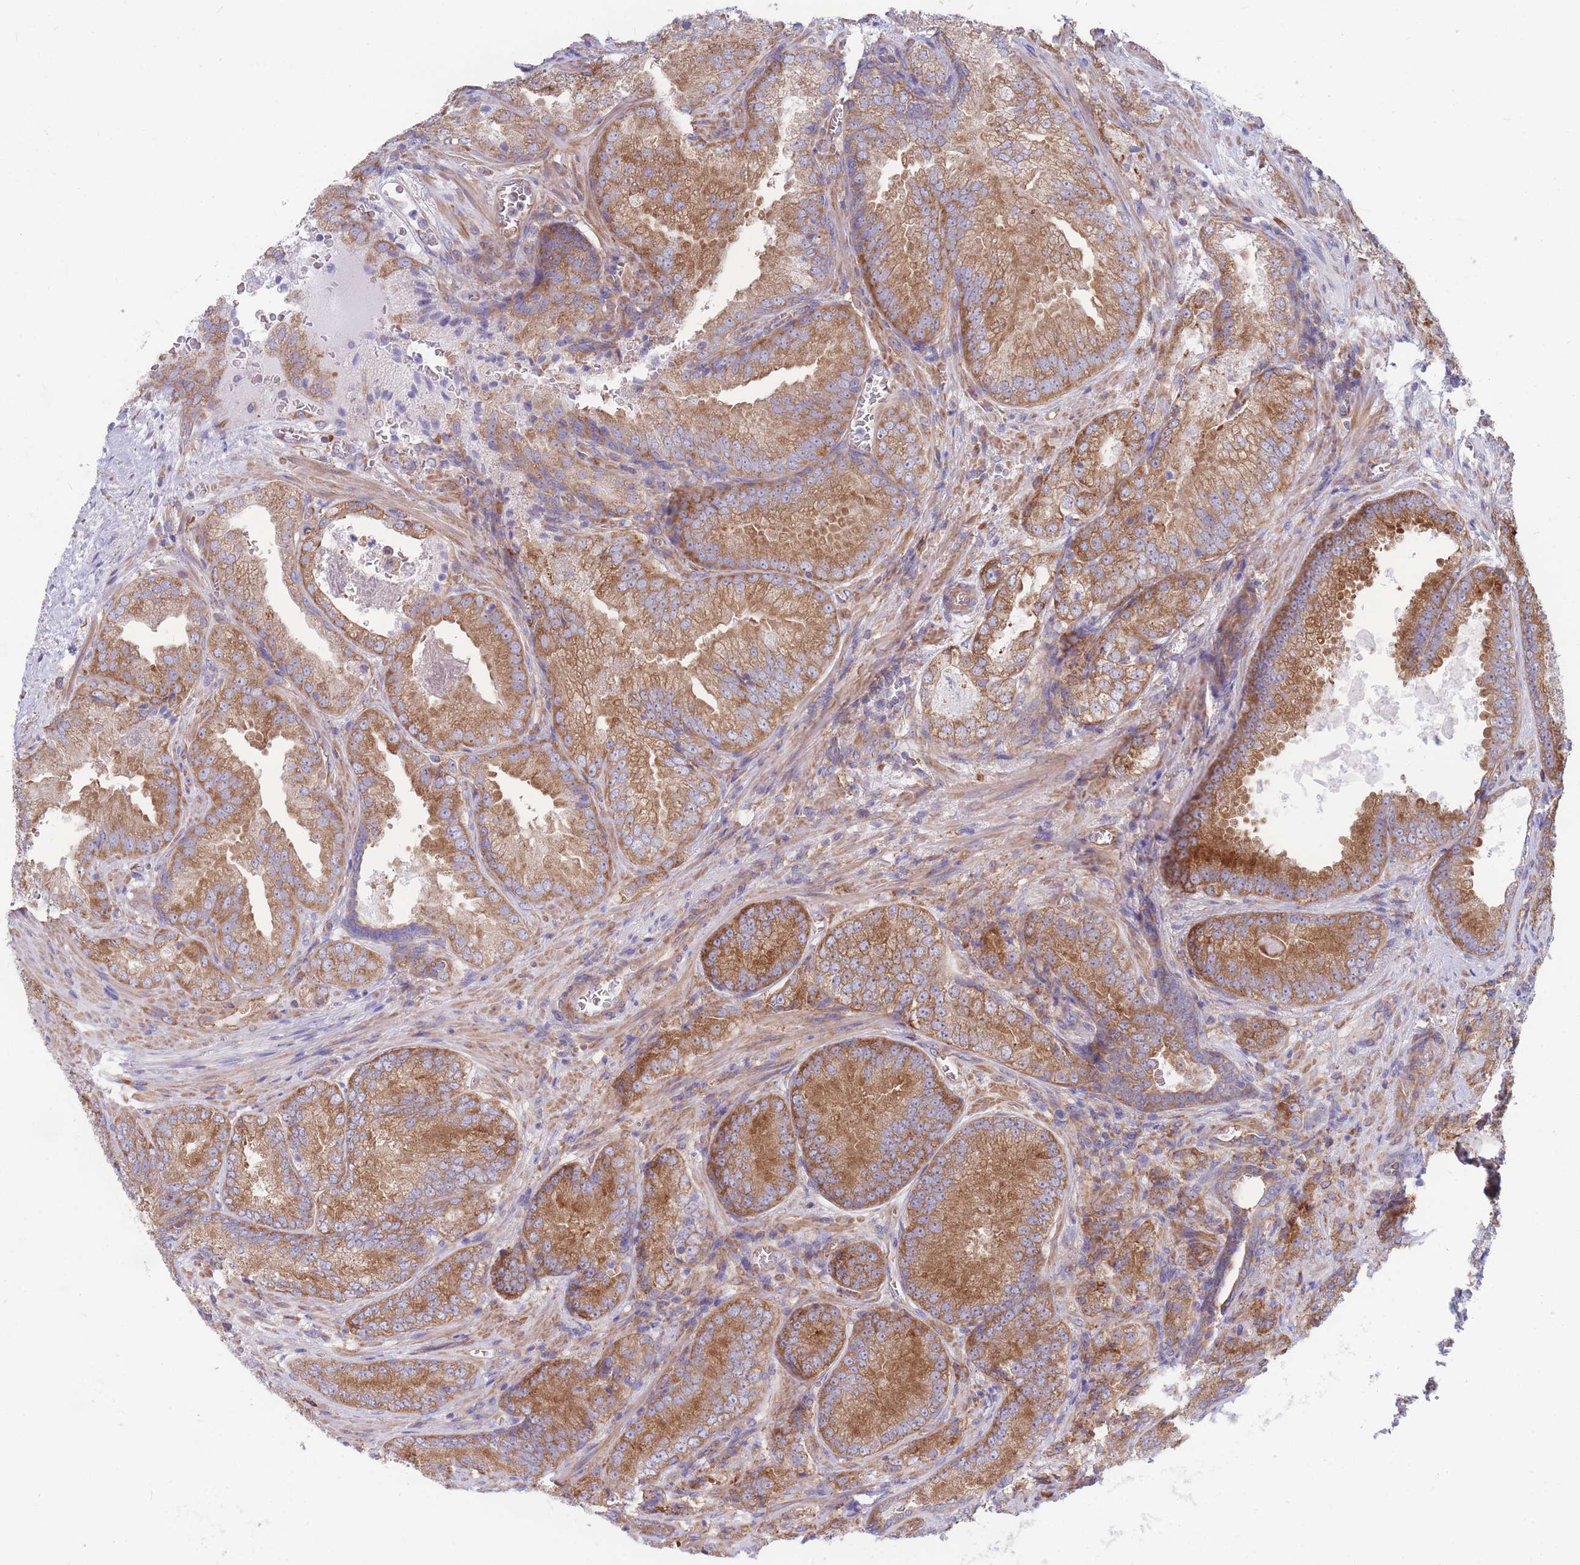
{"staining": {"intensity": "moderate", "quantity": ">75%", "location": "cytoplasmic/membranous"}, "tissue": "prostate cancer", "cell_type": "Tumor cells", "image_type": "cancer", "snomed": [{"axis": "morphology", "description": "Adenocarcinoma, High grade"}, {"axis": "topography", "description": "Prostate"}], "caption": "The image exhibits a brown stain indicating the presence of a protein in the cytoplasmic/membranous of tumor cells in prostate cancer (high-grade adenocarcinoma). (DAB = brown stain, brightfield microscopy at high magnification).", "gene": "RPL8", "patient": {"sex": "male", "age": 63}}